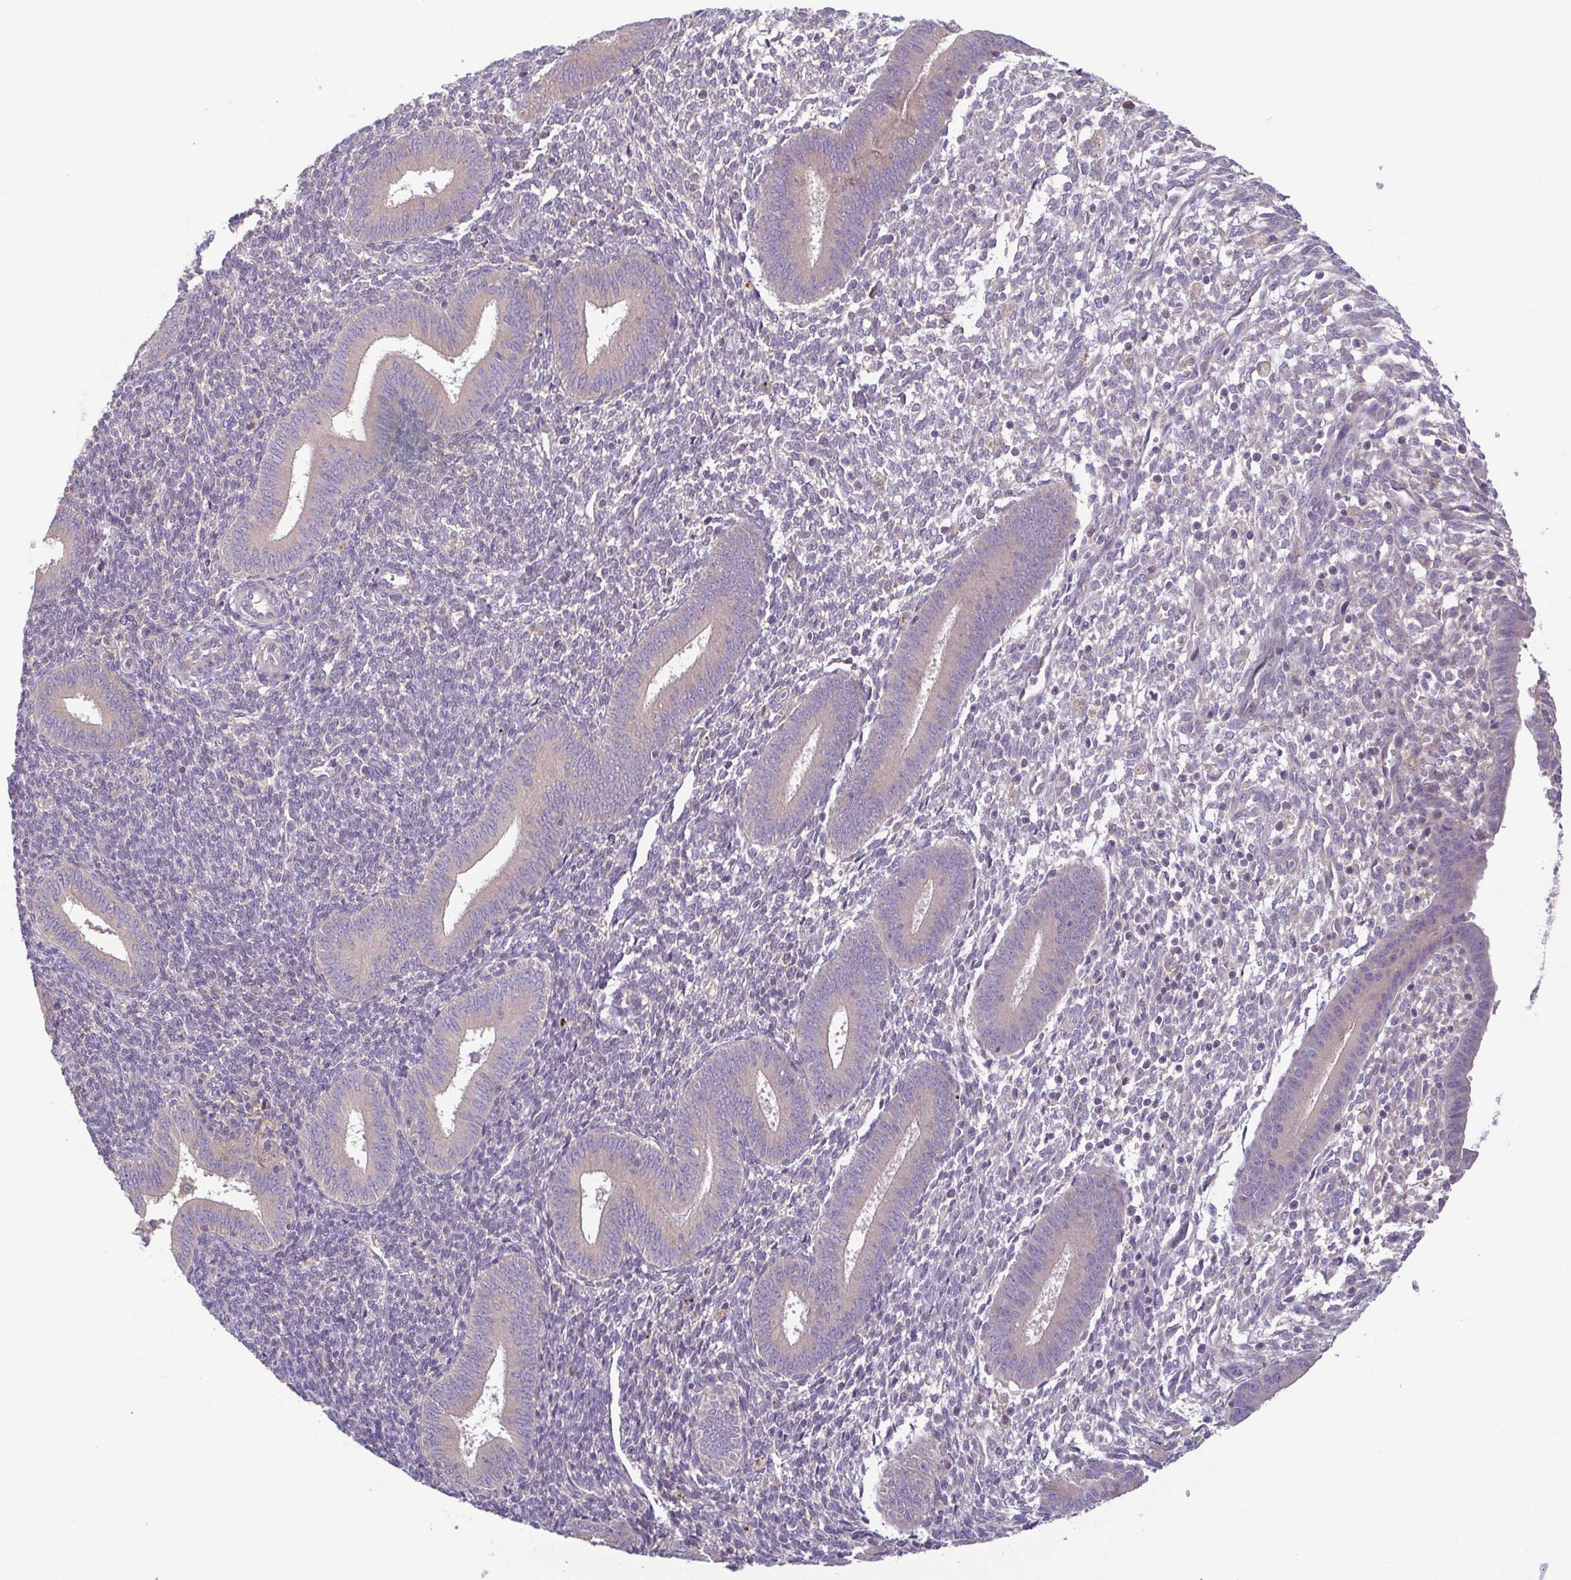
{"staining": {"intensity": "negative", "quantity": "none", "location": "none"}, "tissue": "endometrium", "cell_type": "Cells in endometrial stroma", "image_type": "normal", "snomed": [{"axis": "morphology", "description": "Normal tissue, NOS"}, {"axis": "topography", "description": "Endometrium"}], "caption": "Immunohistochemistry (IHC) photomicrograph of unremarkable endometrium: endometrium stained with DAB (3,3'-diaminobenzidine) demonstrates no significant protein staining in cells in endometrial stroma. (DAB (3,3'-diaminobenzidine) immunohistochemistry, high magnification).", "gene": "LMF2", "patient": {"sex": "female", "age": 25}}